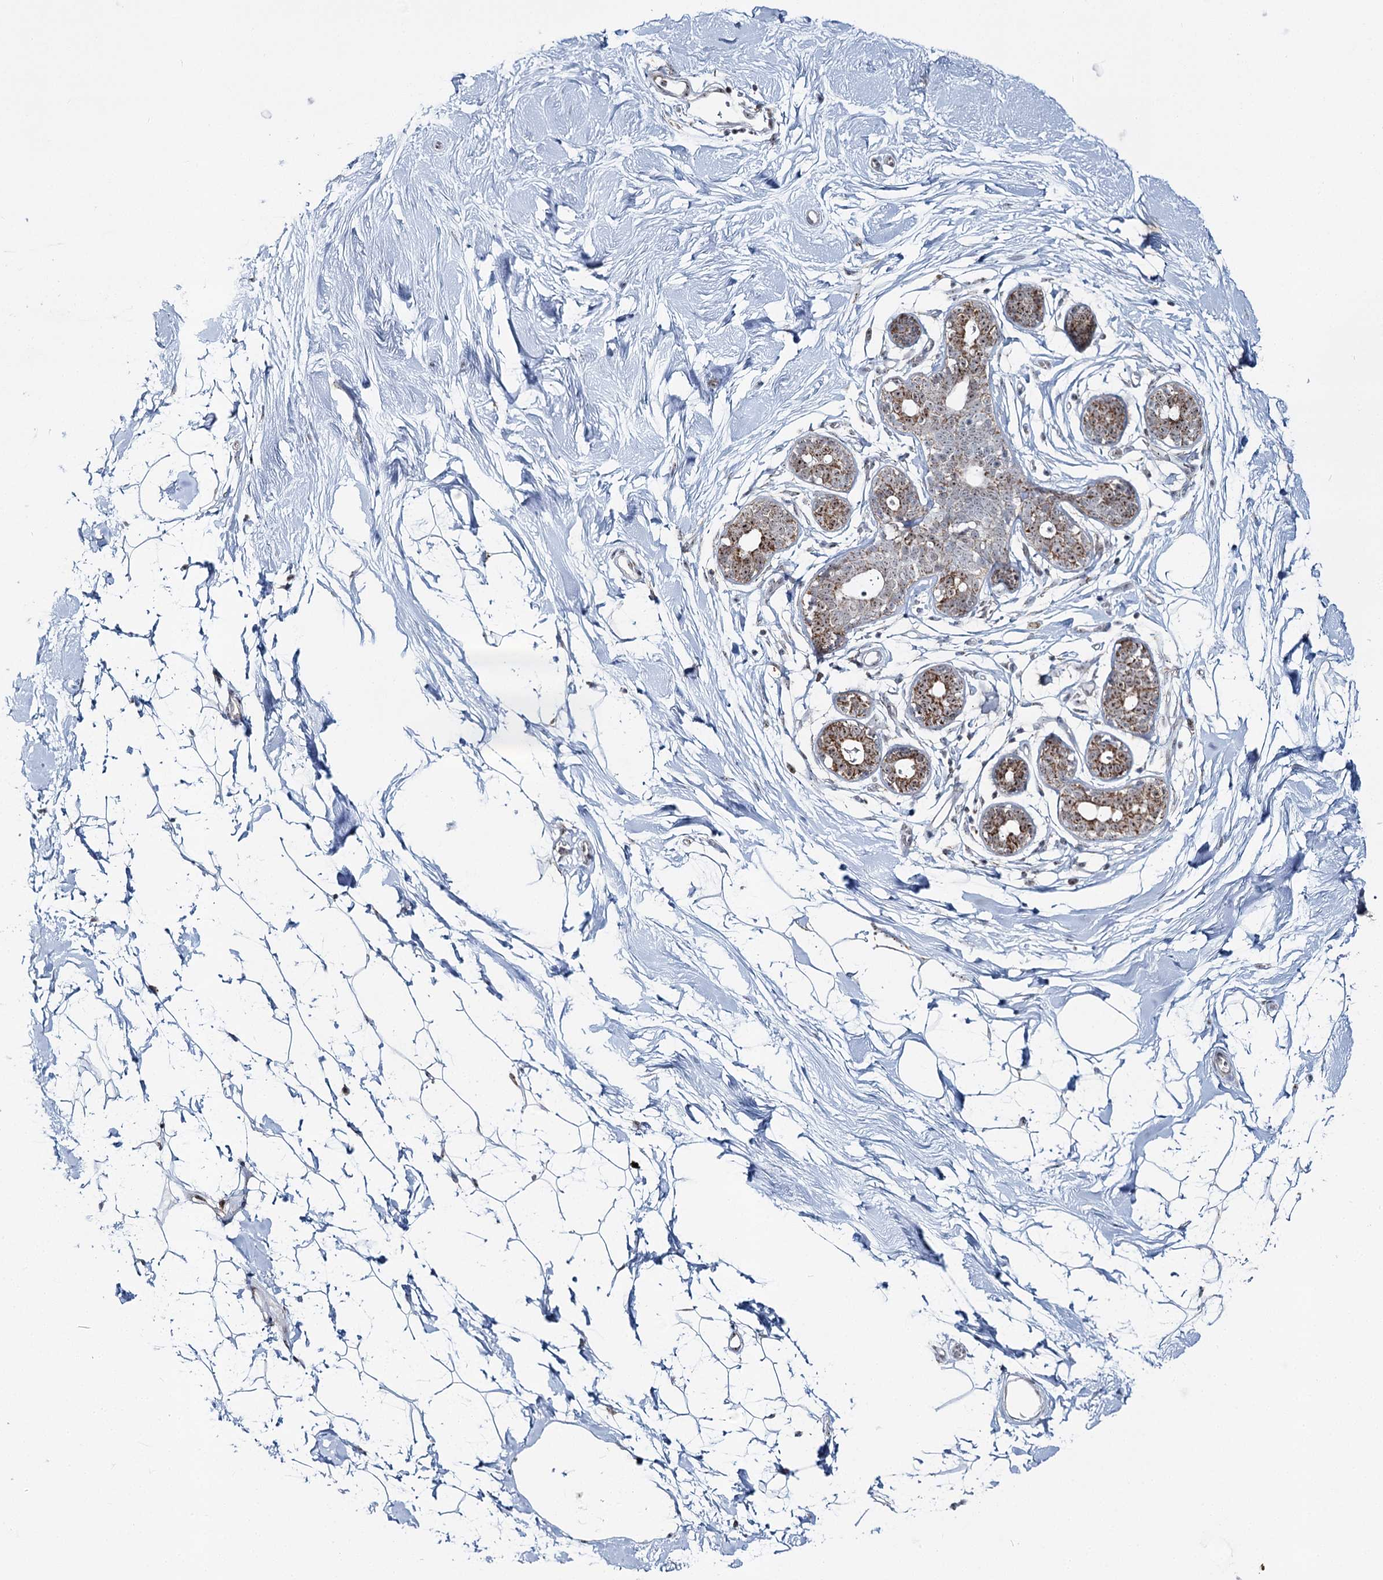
{"staining": {"intensity": "negative", "quantity": "none", "location": "none"}, "tissue": "breast", "cell_type": "Adipocytes", "image_type": "normal", "snomed": [{"axis": "morphology", "description": "Normal tissue, NOS"}, {"axis": "topography", "description": "Breast"}], "caption": "A histopathology image of breast stained for a protein reveals no brown staining in adipocytes.", "gene": "ATAD1", "patient": {"sex": "female", "age": 26}}